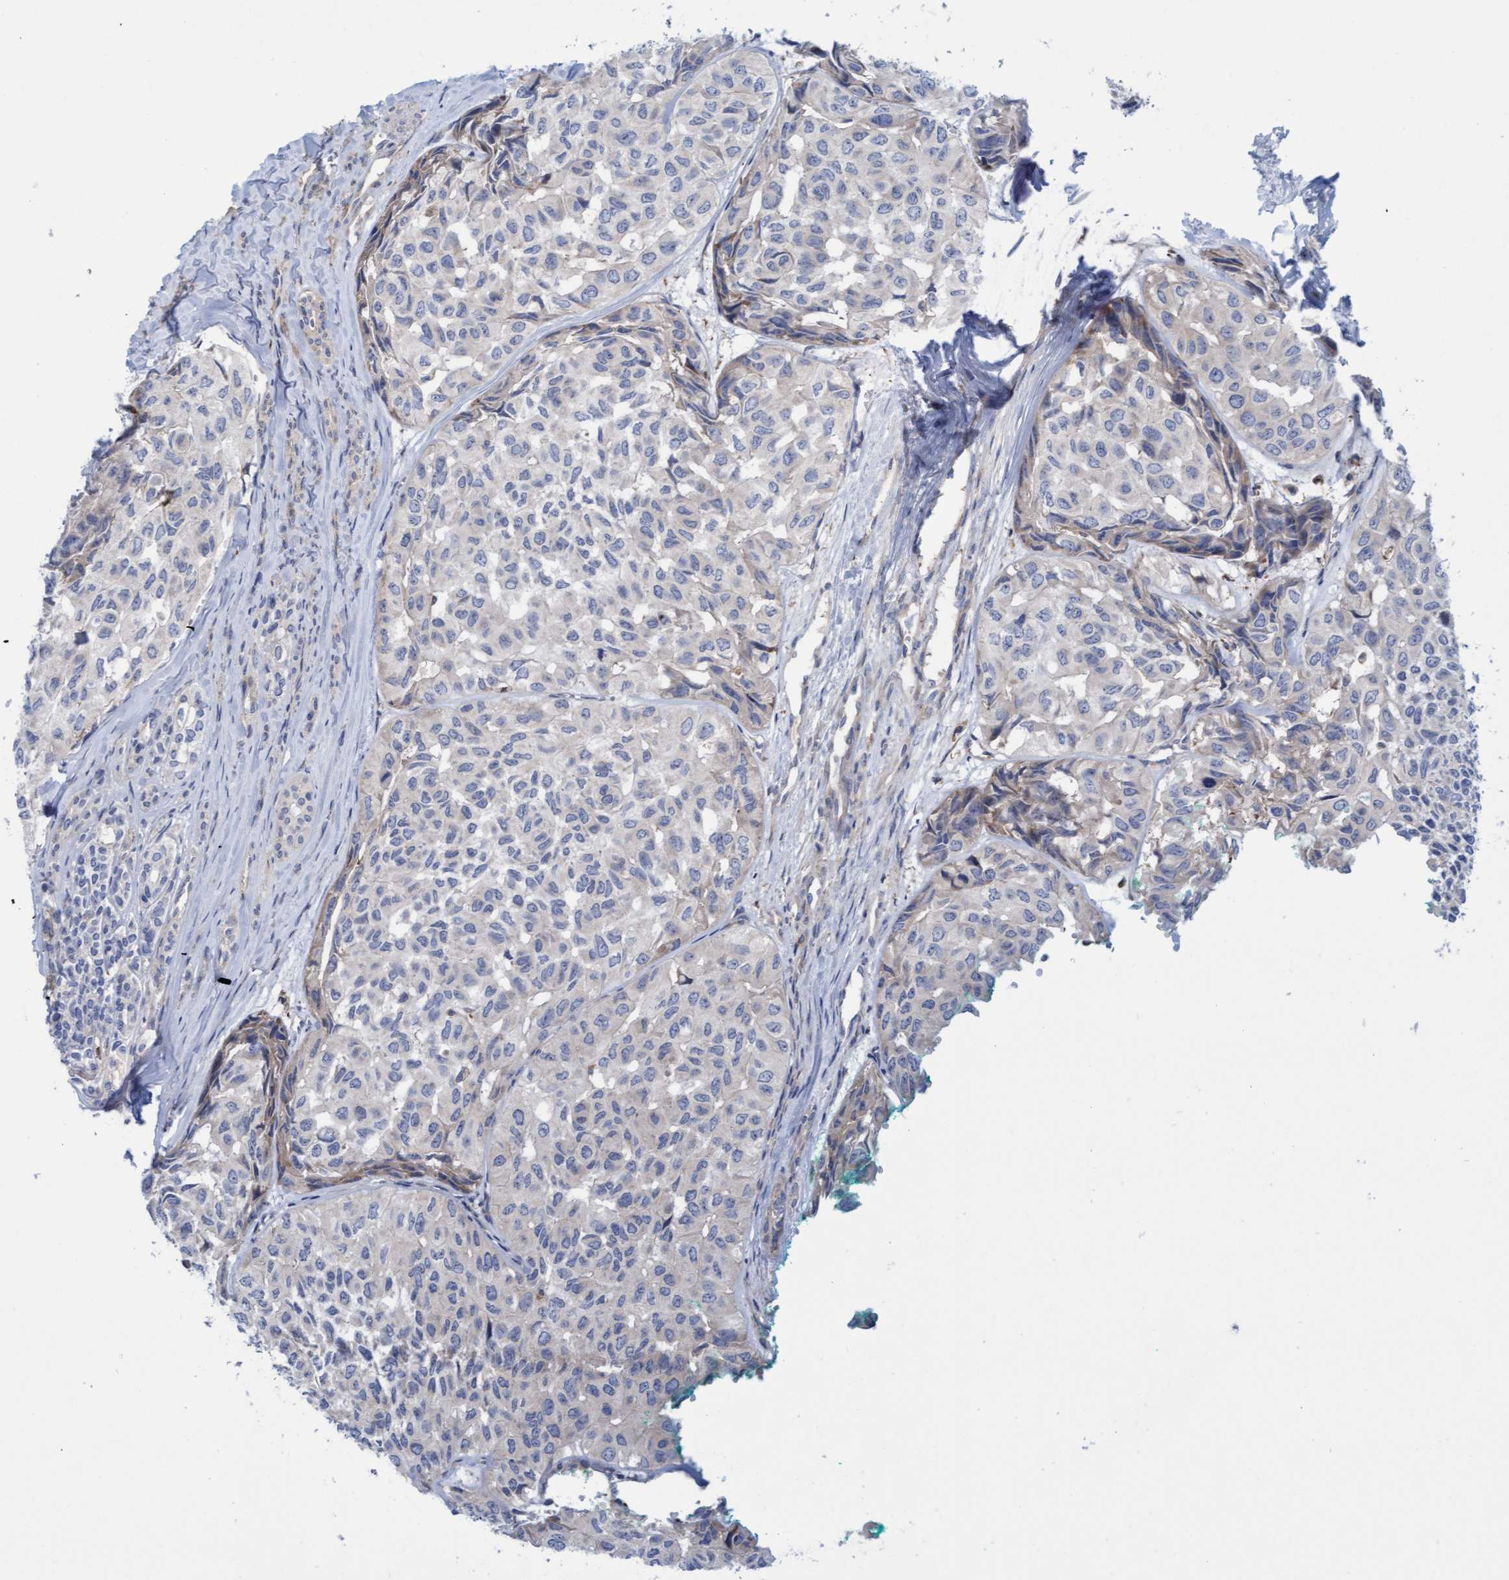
{"staining": {"intensity": "negative", "quantity": "none", "location": "none"}, "tissue": "head and neck cancer", "cell_type": "Tumor cells", "image_type": "cancer", "snomed": [{"axis": "morphology", "description": "Adenocarcinoma, NOS"}, {"axis": "topography", "description": "Salivary gland, NOS"}, {"axis": "topography", "description": "Head-Neck"}], "caption": "IHC image of neoplastic tissue: adenocarcinoma (head and neck) stained with DAB shows no significant protein positivity in tumor cells.", "gene": "FNBP1", "patient": {"sex": "female", "age": 76}}